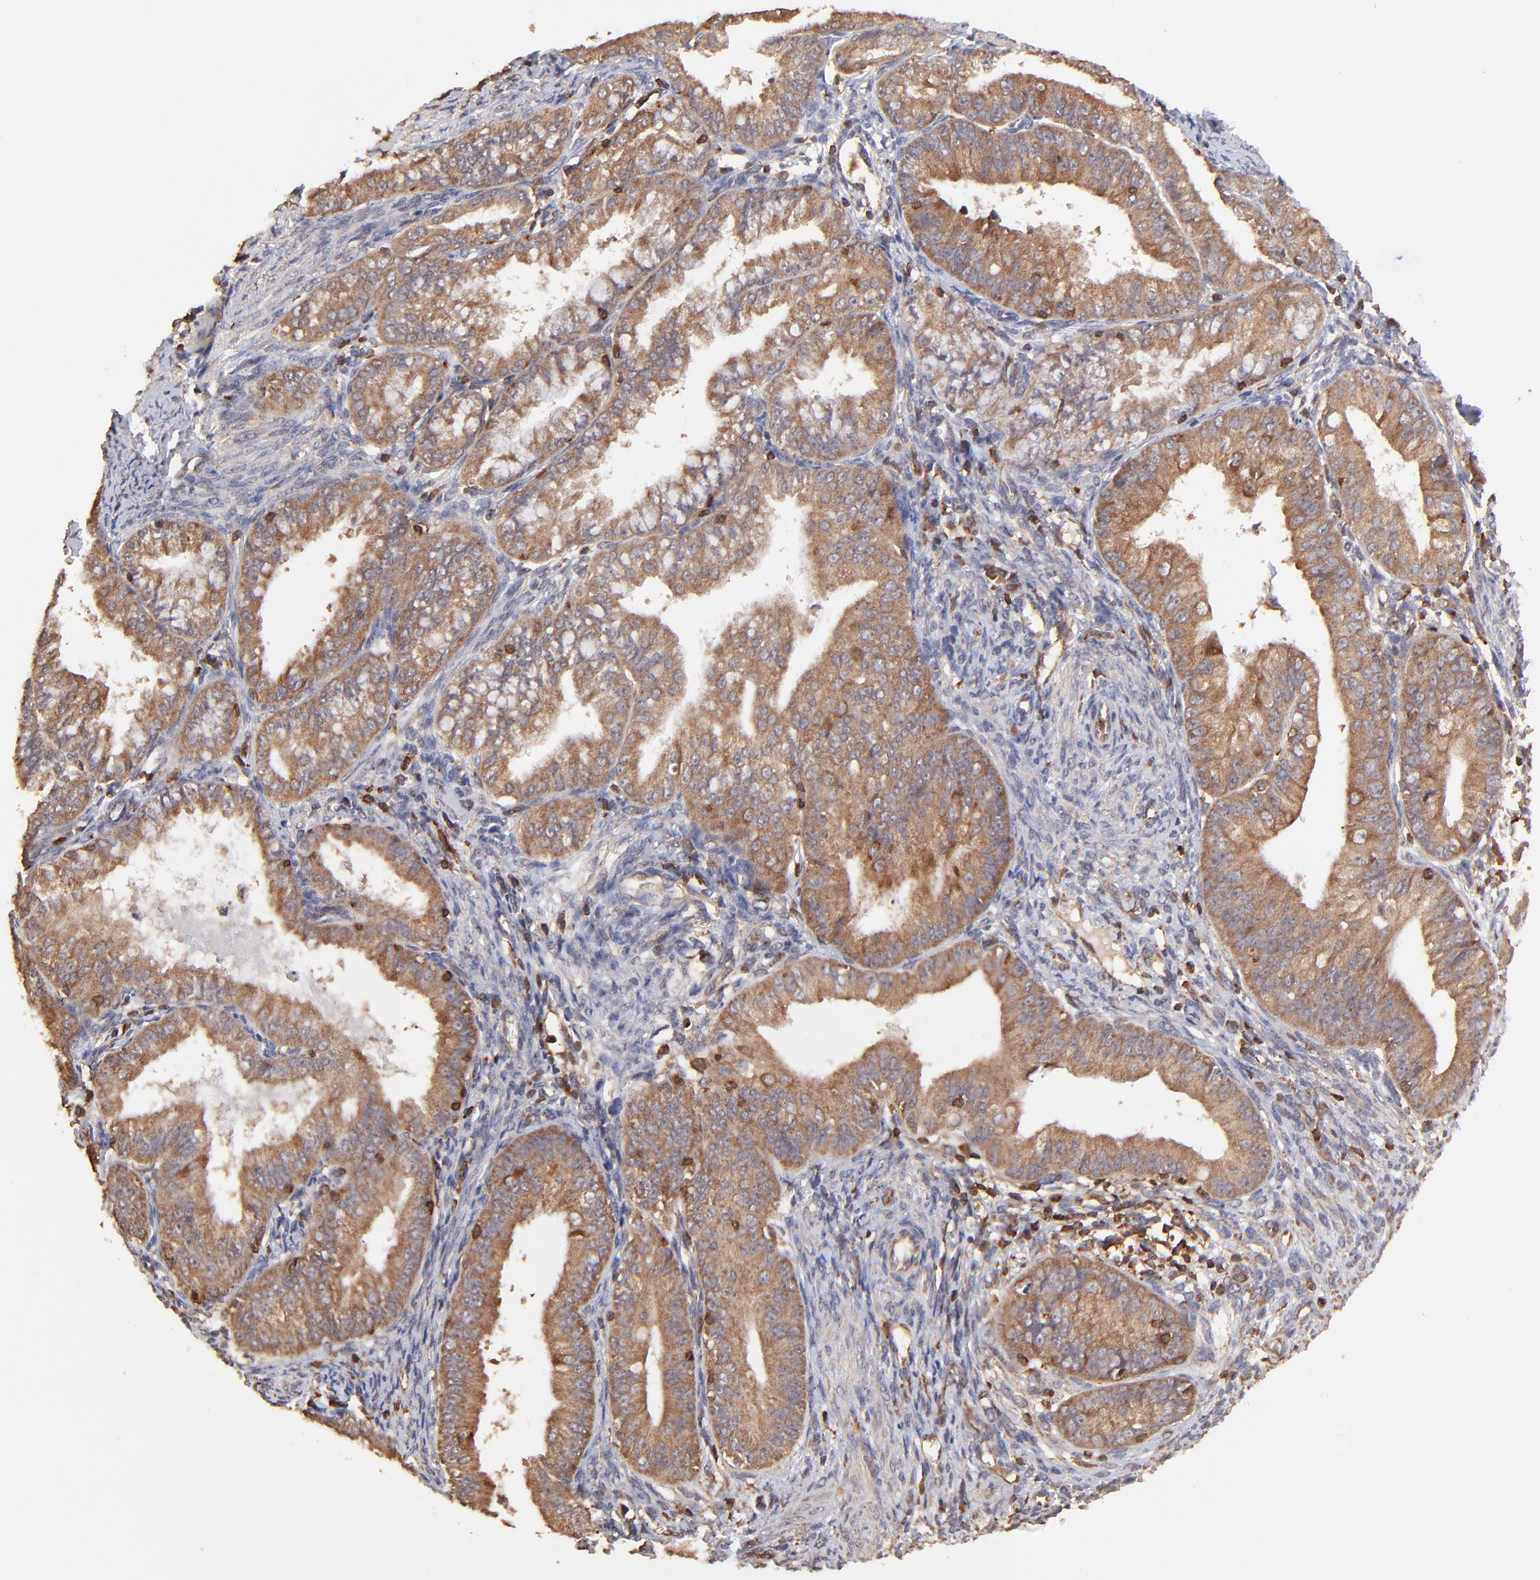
{"staining": {"intensity": "moderate", "quantity": ">75%", "location": "cytoplasmic/membranous"}, "tissue": "endometrial cancer", "cell_type": "Tumor cells", "image_type": "cancer", "snomed": [{"axis": "morphology", "description": "Adenocarcinoma, NOS"}, {"axis": "topography", "description": "Endometrium"}], "caption": "There is medium levels of moderate cytoplasmic/membranous expression in tumor cells of endometrial cancer (adenocarcinoma), as demonstrated by immunohistochemical staining (brown color).", "gene": "STON2", "patient": {"sex": "female", "age": 76}}